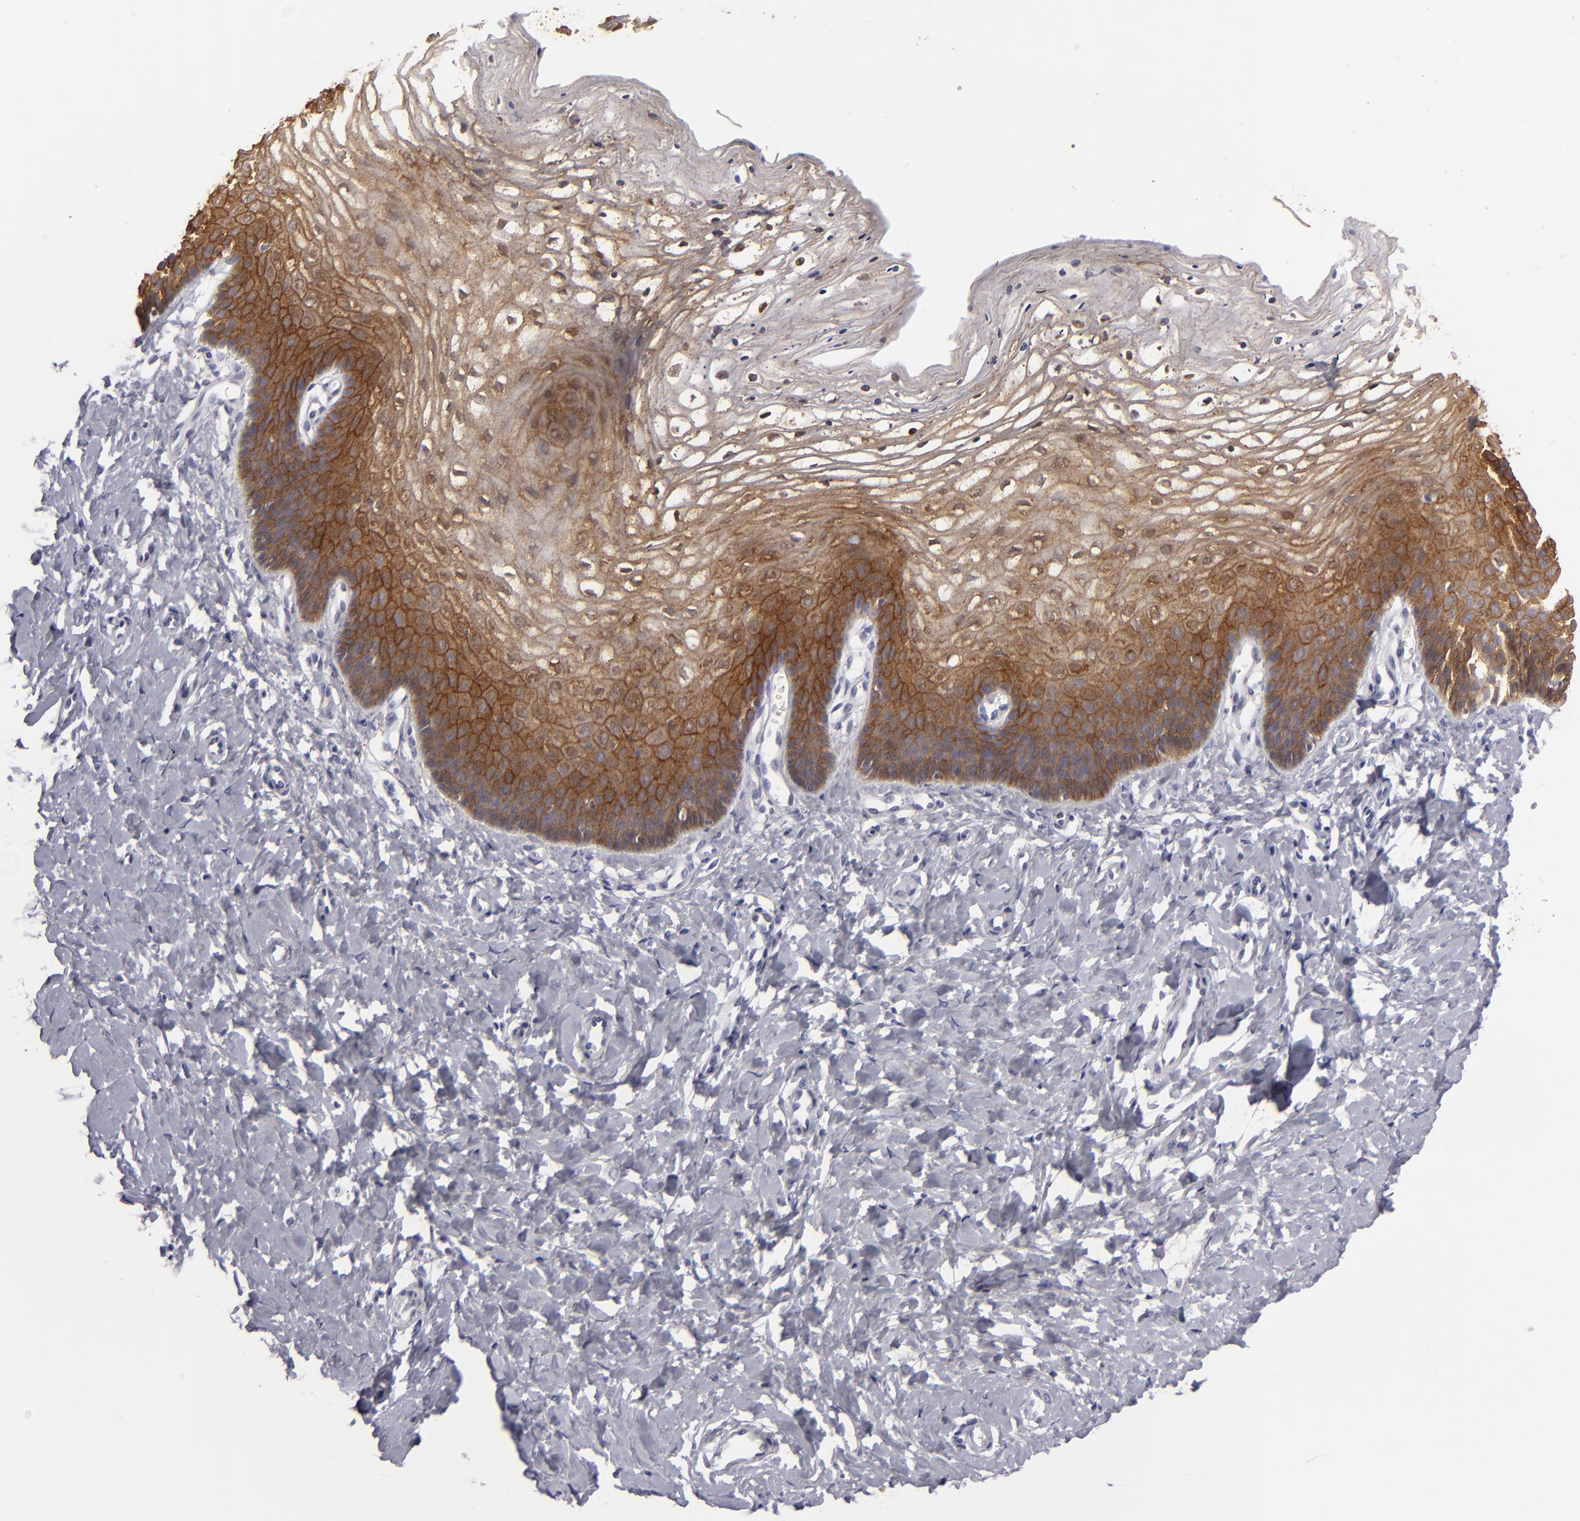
{"staining": {"intensity": "strong", "quantity": ">75%", "location": "cytoplasmic/membranous"}, "tissue": "vagina", "cell_type": "Squamous epithelial cells", "image_type": "normal", "snomed": [{"axis": "morphology", "description": "Normal tissue, NOS"}, {"axis": "topography", "description": "Vagina"}], "caption": "Strong cytoplasmic/membranous positivity for a protein is seen in about >75% of squamous epithelial cells of normal vagina using immunohistochemistry (IHC).", "gene": "JUP", "patient": {"sex": "female", "age": 68}}